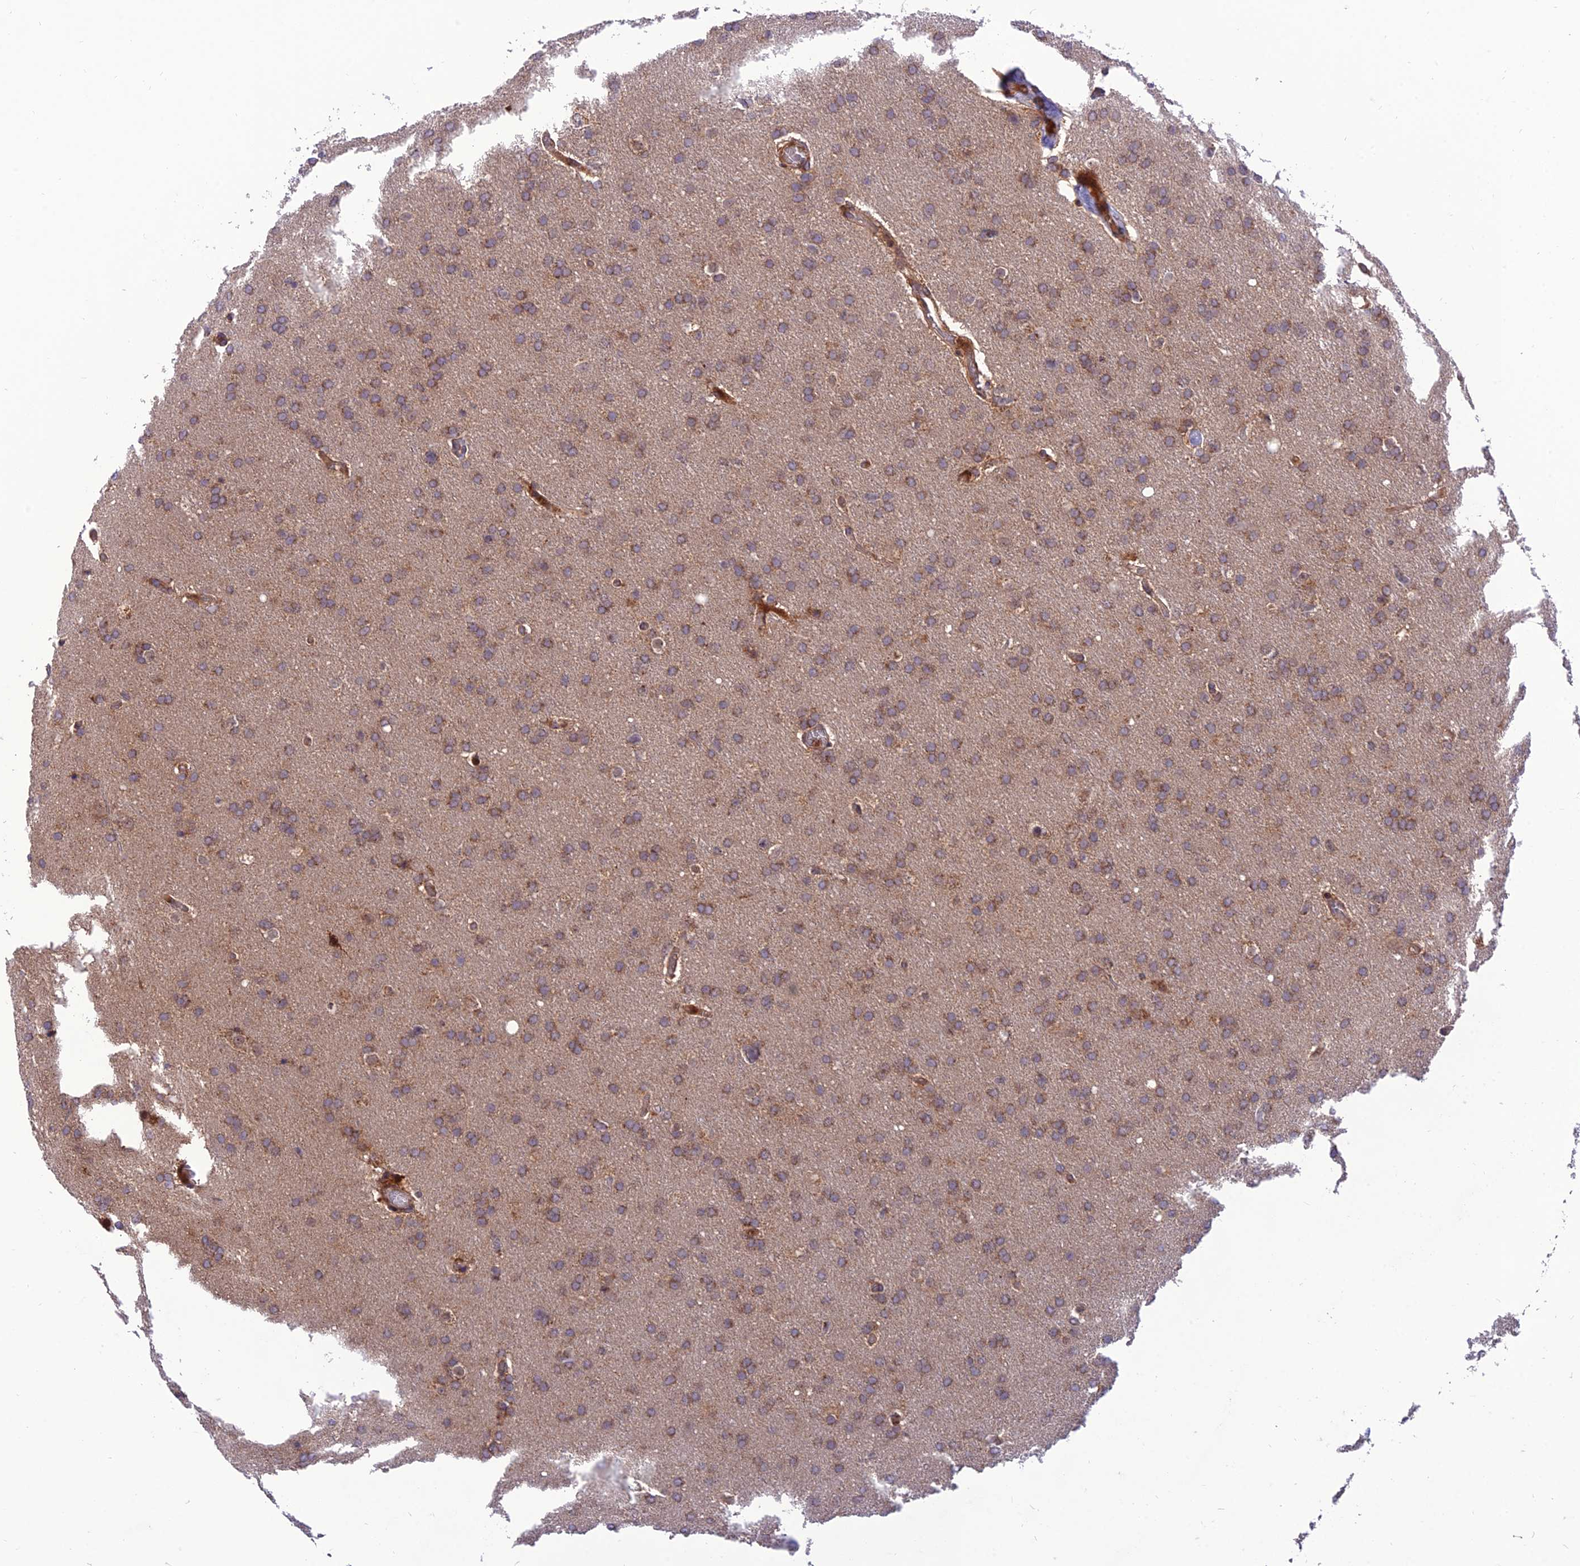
{"staining": {"intensity": "moderate", "quantity": ">75%", "location": "cytoplasmic/membranous"}, "tissue": "glioma", "cell_type": "Tumor cells", "image_type": "cancer", "snomed": [{"axis": "morphology", "description": "Glioma, malignant, High grade"}, {"axis": "topography", "description": "Cerebral cortex"}], "caption": "Immunohistochemical staining of glioma exhibits medium levels of moderate cytoplasmic/membranous positivity in approximately >75% of tumor cells.", "gene": "NDUFC1", "patient": {"sex": "female", "age": 36}}